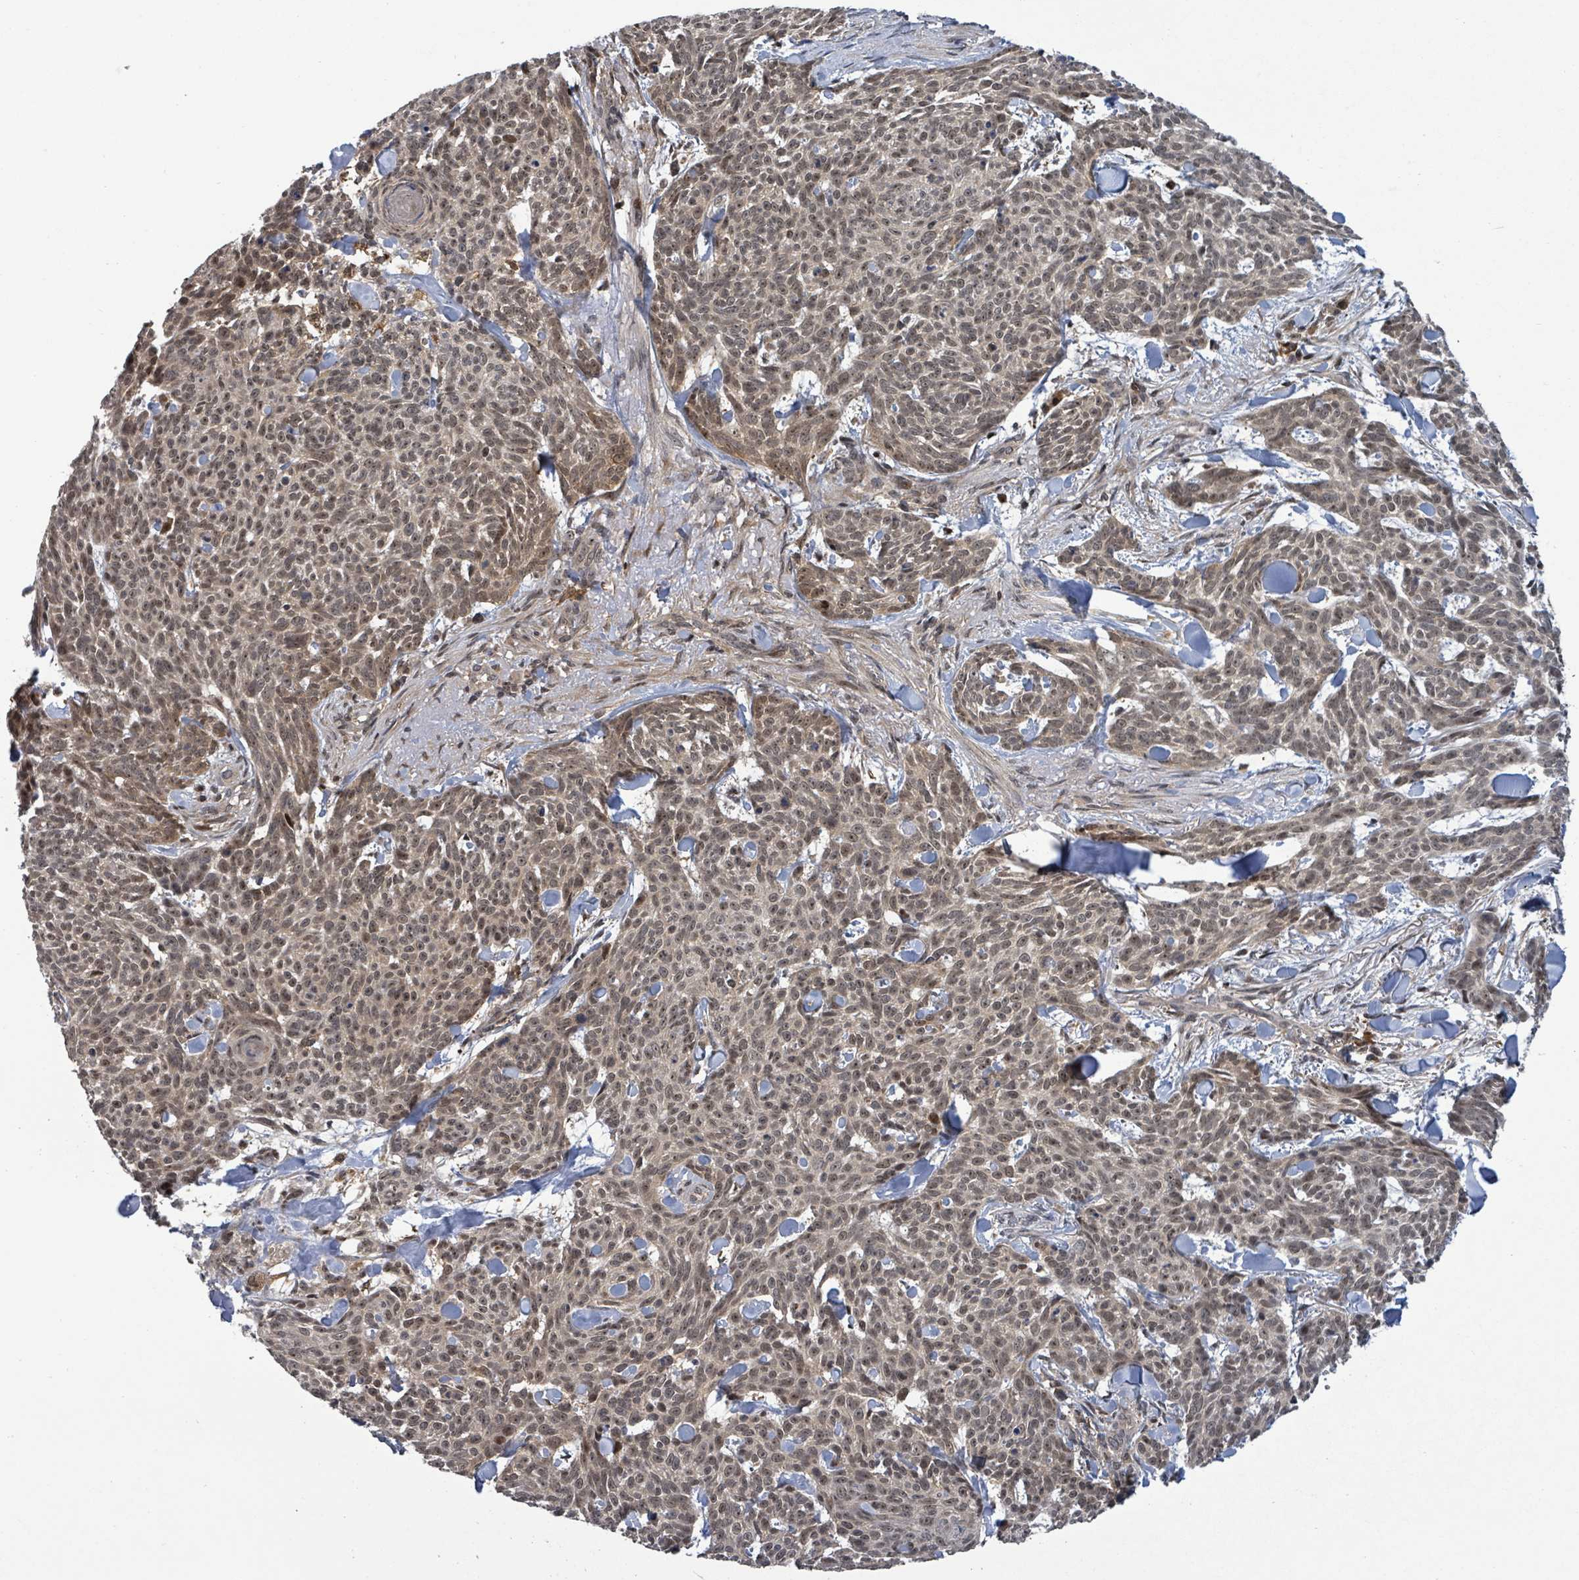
{"staining": {"intensity": "moderate", "quantity": "25%-75%", "location": "nuclear"}, "tissue": "skin cancer", "cell_type": "Tumor cells", "image_type": "cancer", "snomed": [{"axis": "morphology", "description": "Basal cell carcinoma"}, {"axis": "topography", "description": "Skin"}], "caption": "About 25%-75% of tumor cells in human skin cancer (basal cell carcinoma) demonstrate moderate nuclear protein expression as visualized by brown immunohistochemical staining.", "gene": "FBXO6", "patient": {"sex": "female", "age": 93}}